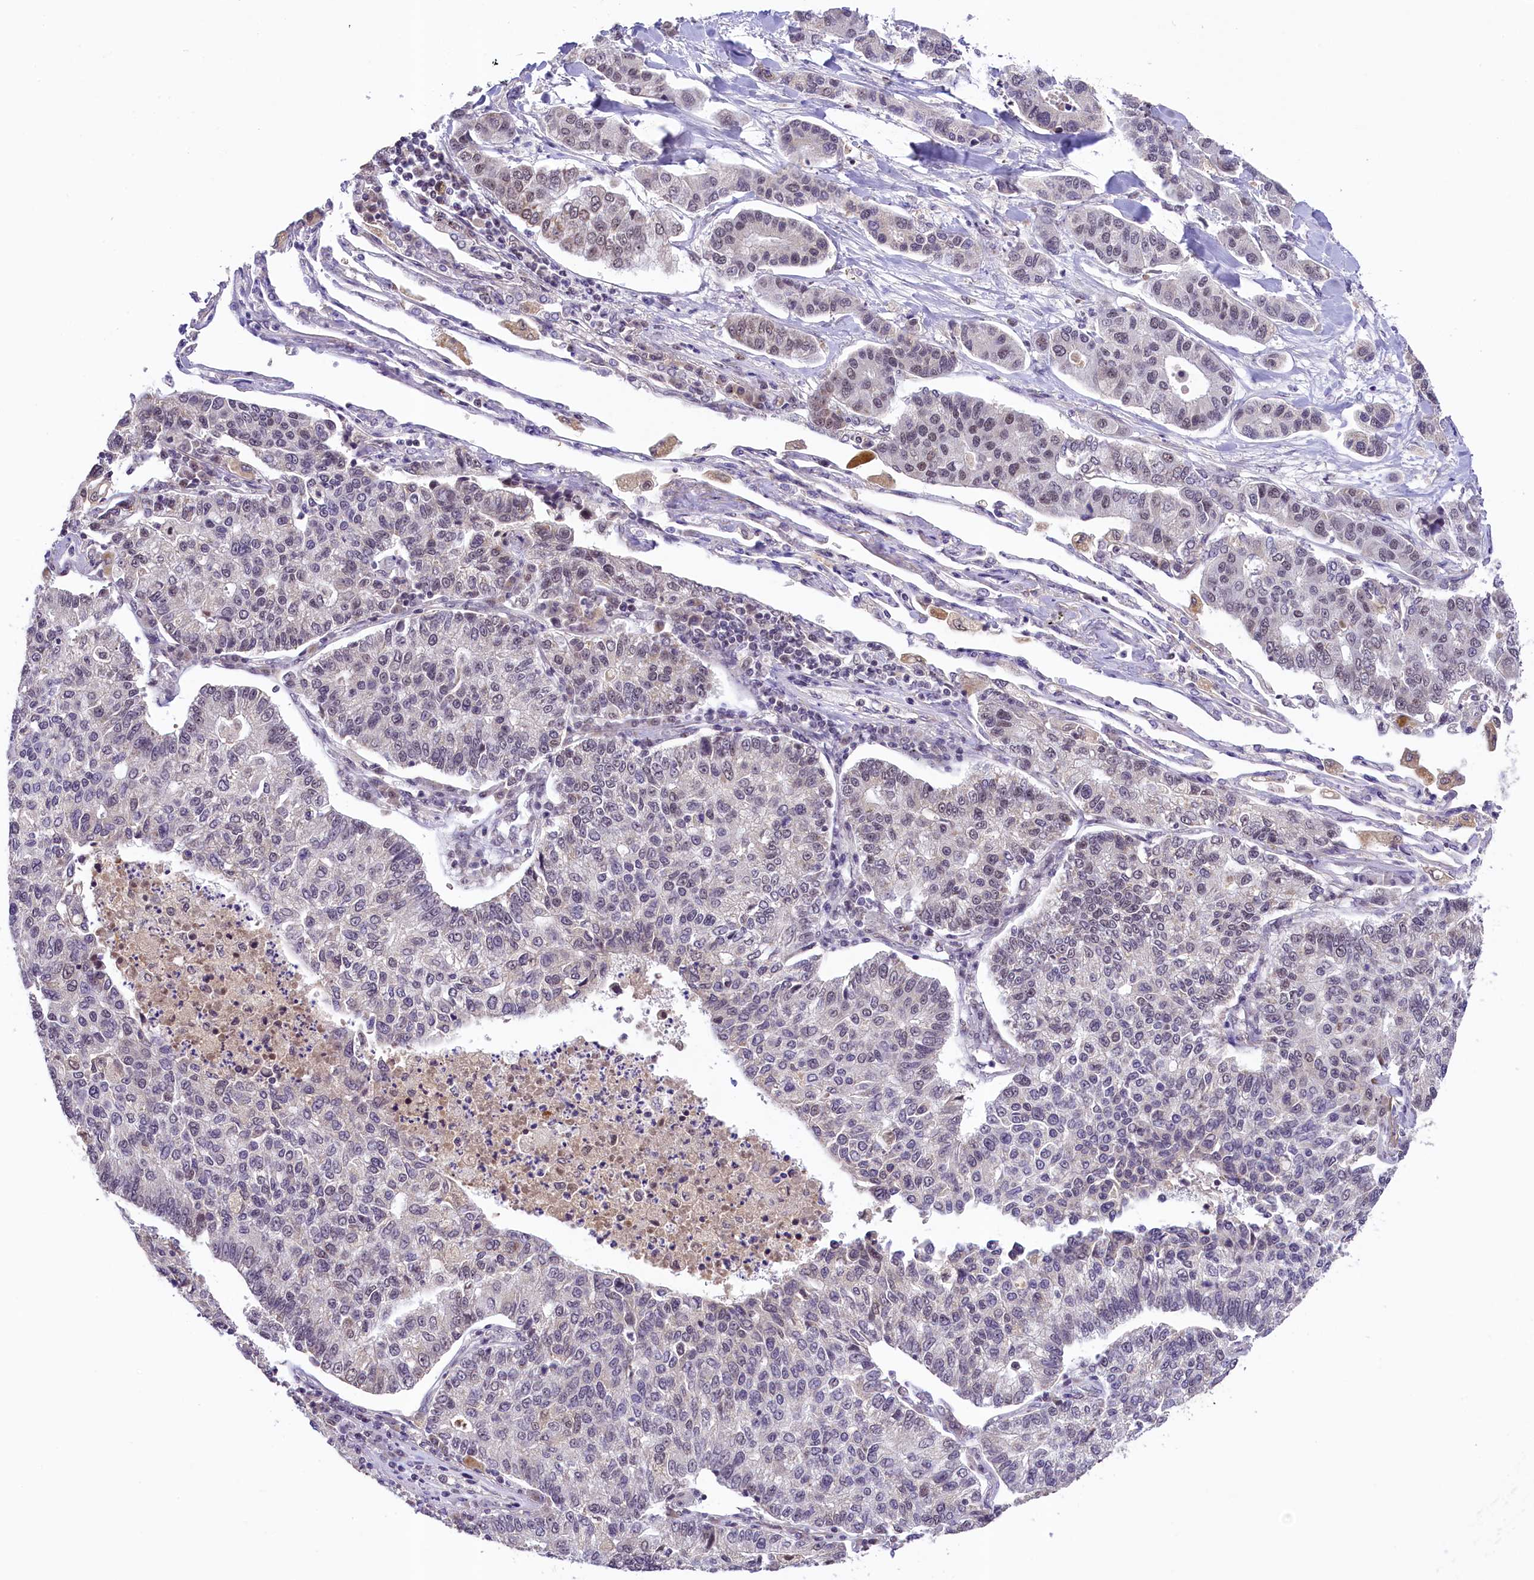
{"staining": {"intensity": "weak", "quantity": "<25%", "location": "nuclear"}, "tissue": "lung cancer", "cell_type": "Tumor cells", "image_type": "cancer", "snomed": [{"axis": "morphology", "description": "Adenocarcinoma, NOS"}, {"axis": "topography", "description": "Lung"}], "caption": "Immunohistochemistry (IHC) image of human adenocarcinoma (lung) stained for a protein (brown), which displays no positivity in tumor cells.", "gene": "PAF1", "patient": {"sex": "male", "age": 49}}